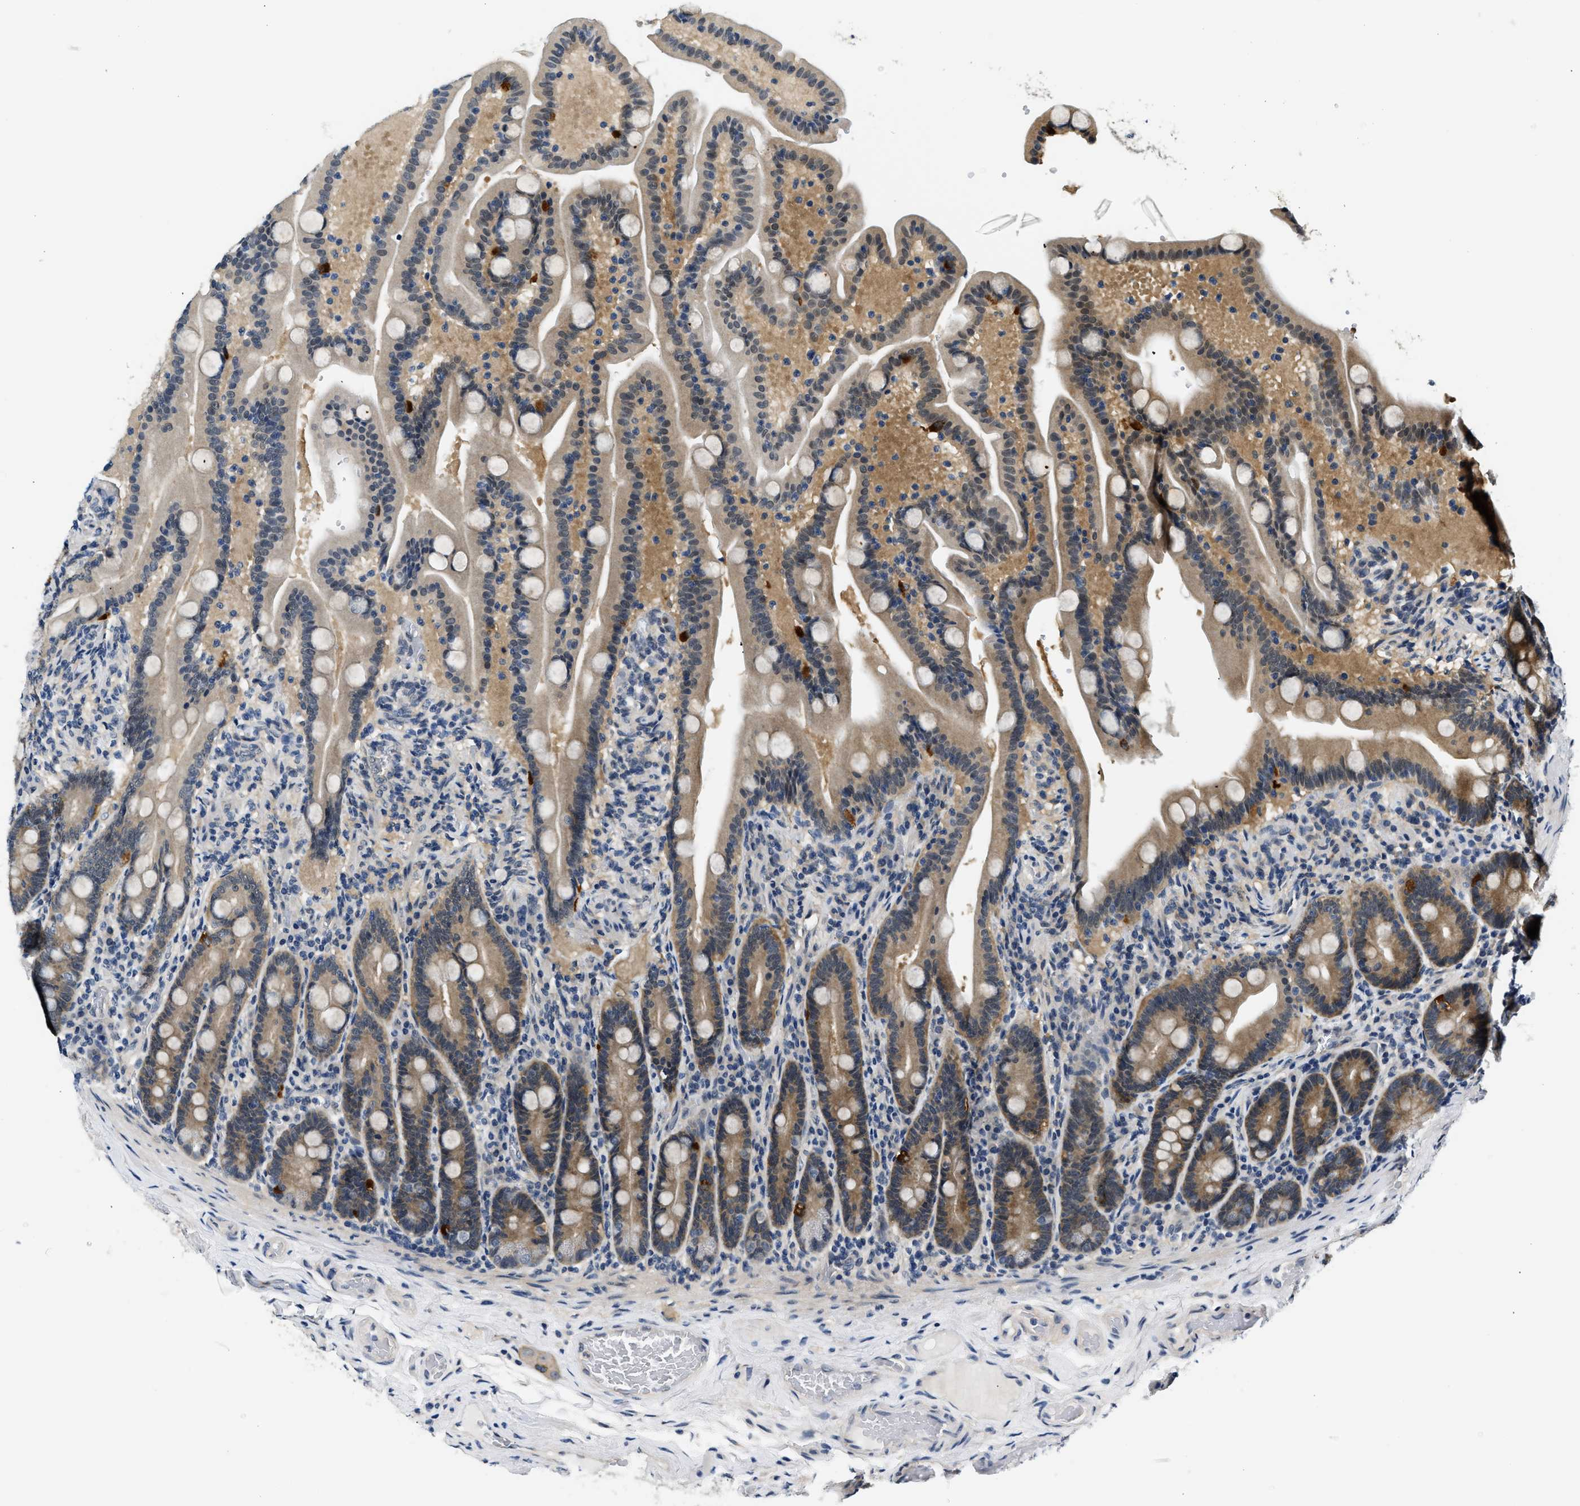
{"staining": {"intensity": "strong", "quantity": "25%-75%", "location": "cytoplasmic/membranous"}, "tissue": "duodenum", "cell_type": "Glandular cells", "image_type": "normal", "snomed": [{"axis": "morphology", "description": "Normal tissue, NOS"}, {"axis": "topography", "description": "Duodenum"}], "caption": "IHC micrograph of unremarkable duodenum: human duodenum stained using IHC demonstrates high levels of strong protein expression localized specifically in the cytoplasmic/membranous of glandular cells, appearing as a cytoplasmic/membranous brown color.", "gene": "SMAD4", "patient": {"sex": "male", "age": 54}}